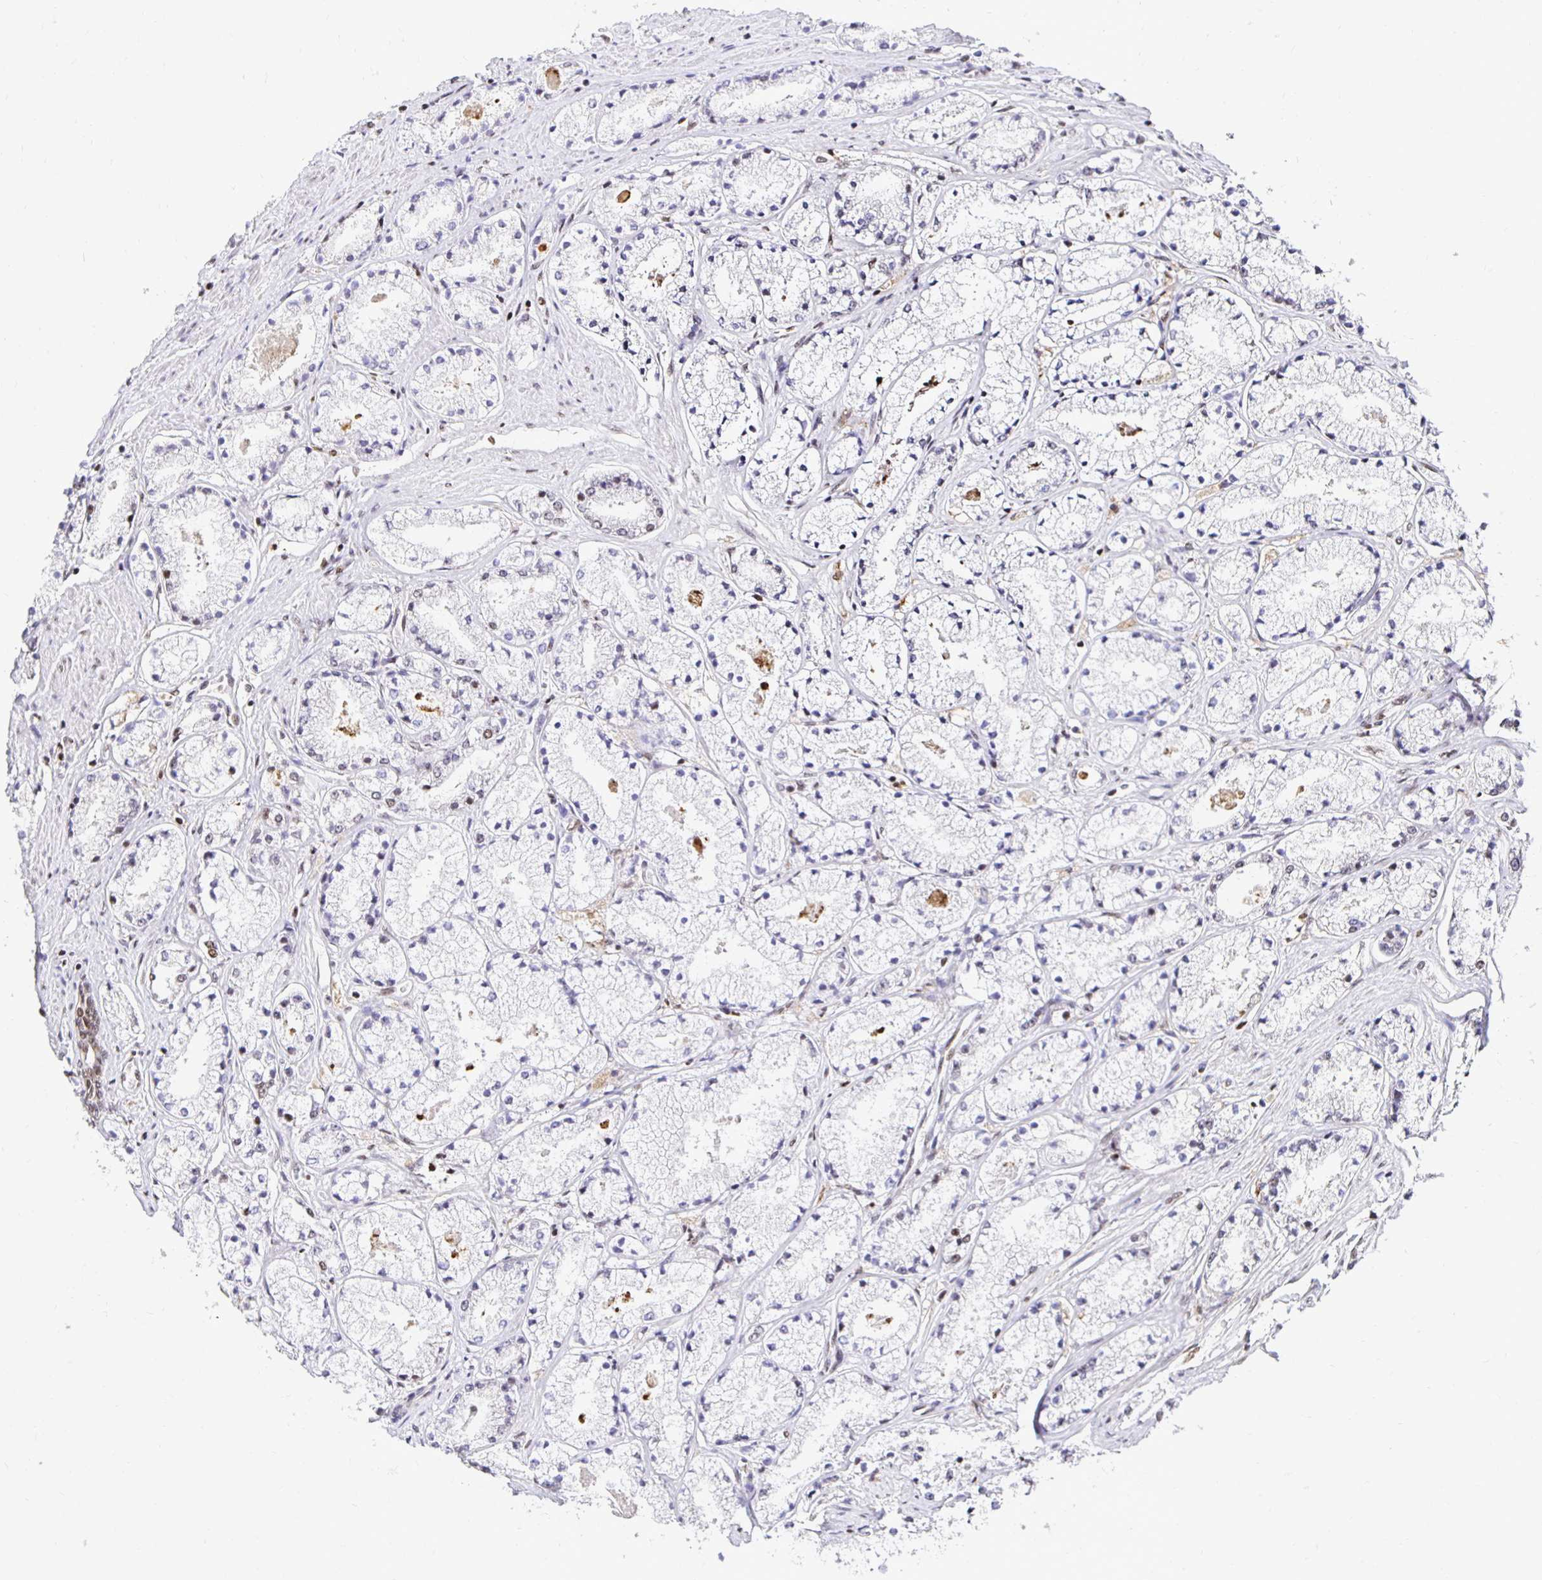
{"staining": {"intensity": "moderate", "quantity": "<25%", "location": "nuclear"}, "tissue": "prostate cancer", "cell_type": "Tumor cells", "image_type": "cancer", "snomed": [{"axis": "morphology", "description": "Adenocarcinoma, High grade"}, {"axis": "topography", "description": "Prostate"}], "caption": "High-magnification brightfield microscopy of prostate adenocarcinoma (high-grade) stained with DAB (3,3'-diaminobenzidine) (brown) and counterstained with hematoxylin (blue). tumor cells exhibit moderate nuclear positivity is appreciated in approximately<25% of cells.", "gene": "ZNF579", "patient": {"sex": "male", "age": 63}}